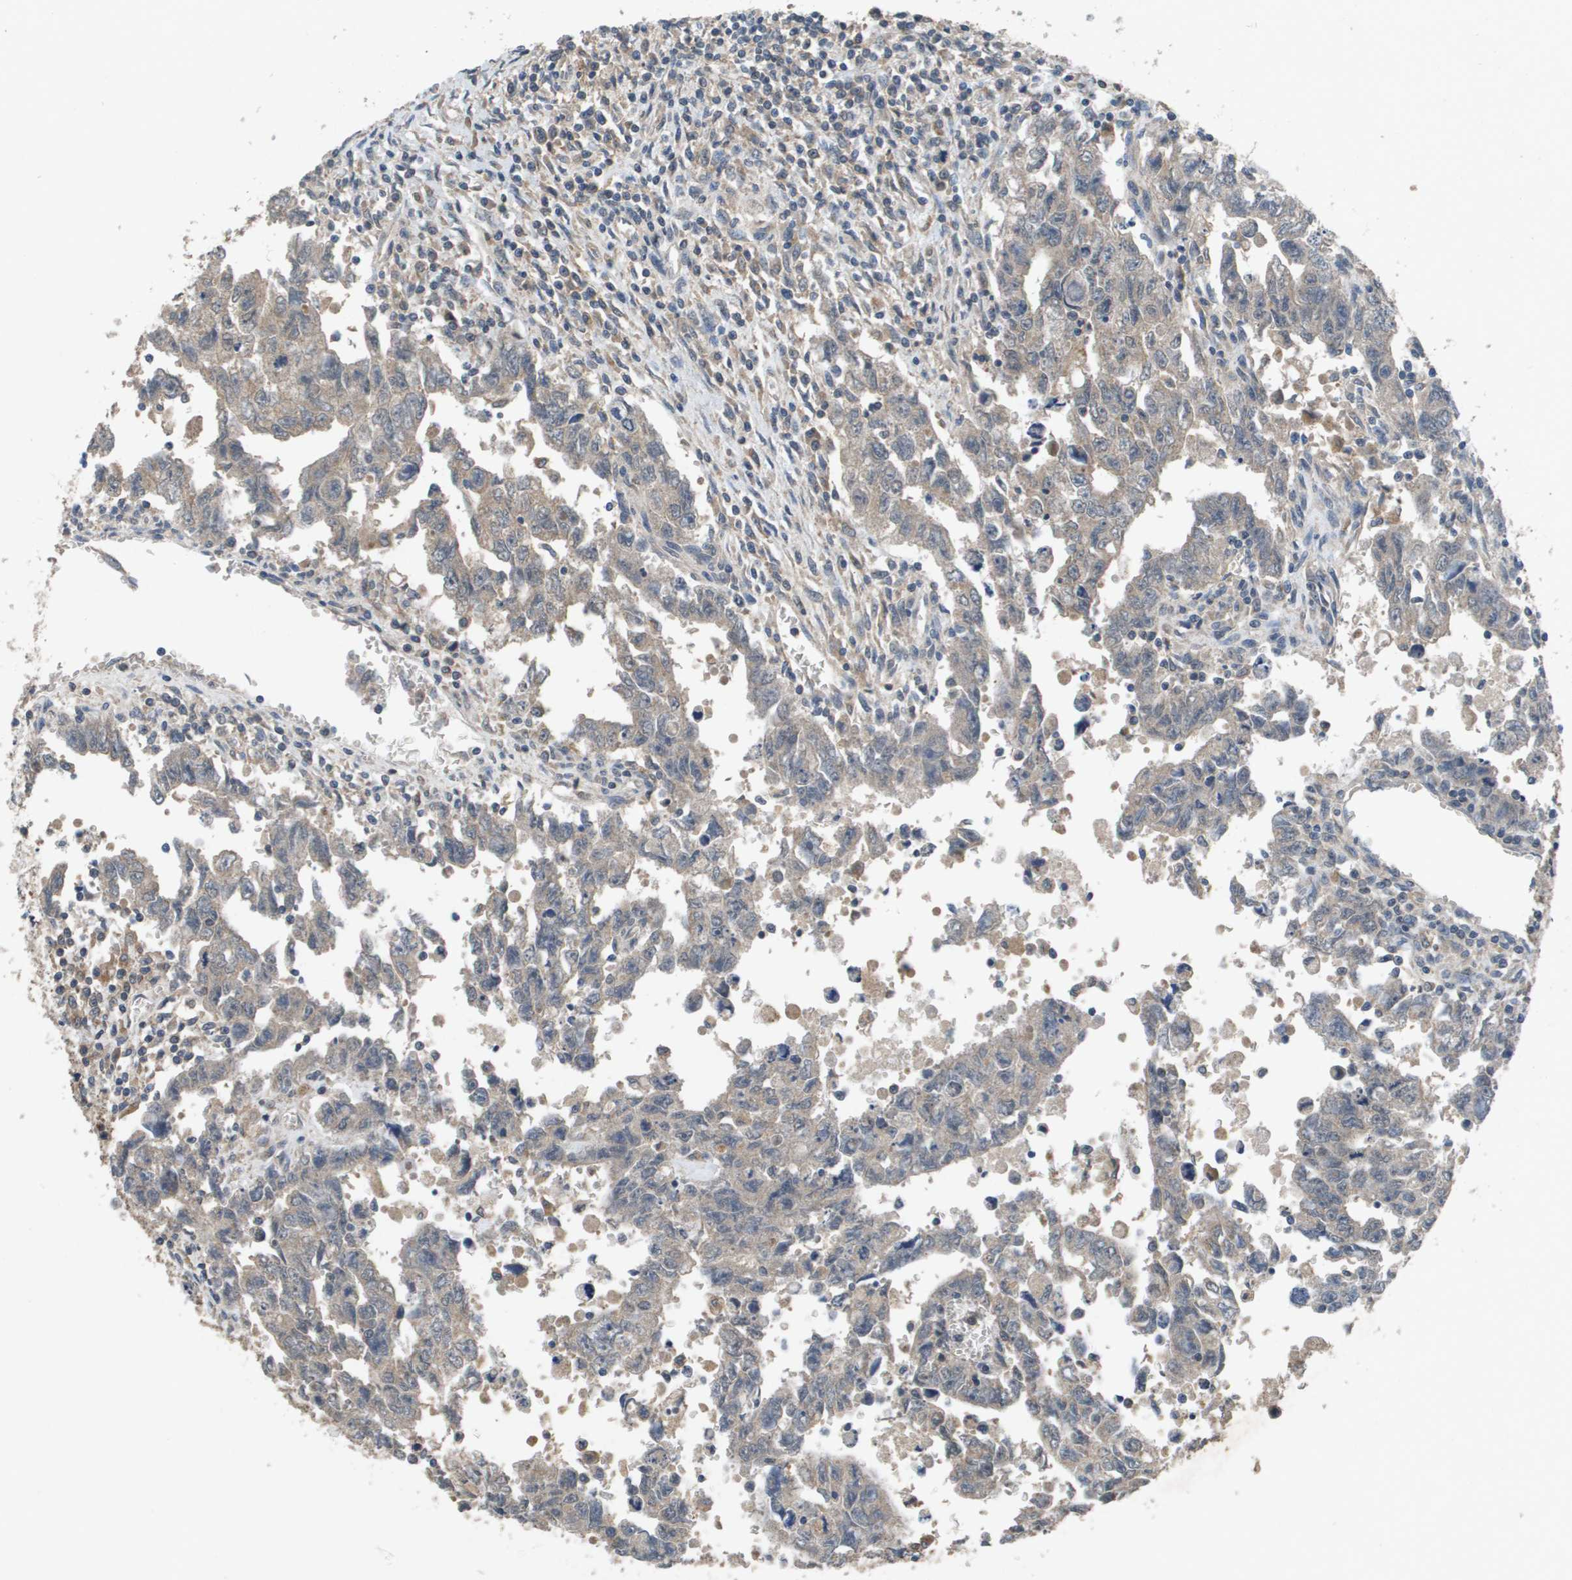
{"staining": {"intensity": "weak", "quantity": "25%-75%", "location": "cytoplasmic/membranous"}, "tissue": "testis cancer", "cell_type": "Tumor cells", "image_type": "cancer", "snomed": [{"axis": "morphology", "description": "Carcinoma, Embryonal, NOS"}, {"axis": "topography", "description": "Testis"}], "caption": "Testis embryonal carcinoma stained with a brown dye exhibits weak cytoplasmic/membranous positive staining in approximately 25%-75% of tumor cells.", "gene": "PROC", "patient": {"sex": "male", "age": 28}}